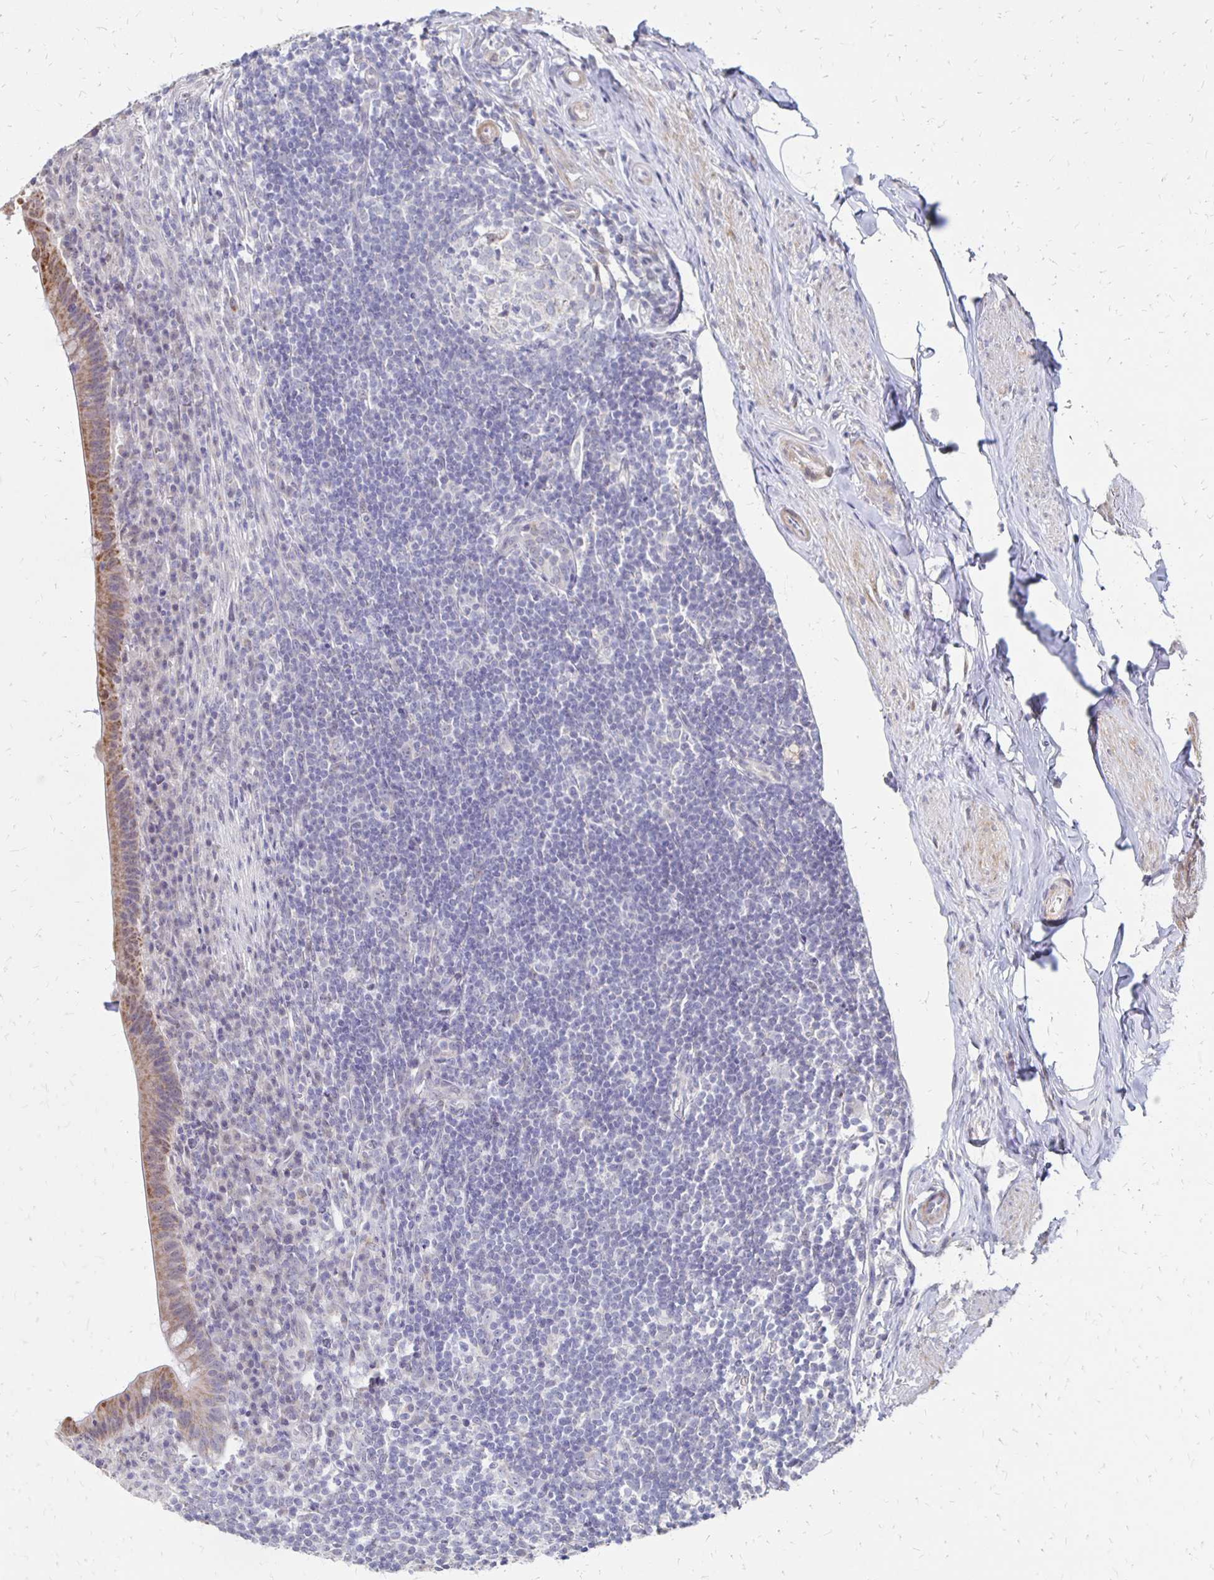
{"staining": {"intensity": "moderate", "quantity": ">75%", "location": "cytoplasmic/membranous"}, "tissue": "appendix", "cell_type": "Glandular cells", "image_type": "normal", "snomed": [{"axis": "morphology", "description": "Normal tissue, NOS"}, {"axis": "topography", "description": "Appendix"}], "caption": "A high-resolution image shows IHC staining of benign appendix, which exhibits moderate cytoplasmic/membranous staining in about >75% of glandular cells.", "gene": "ATOSB", "patient": {"sex": "female", "age": 56}}